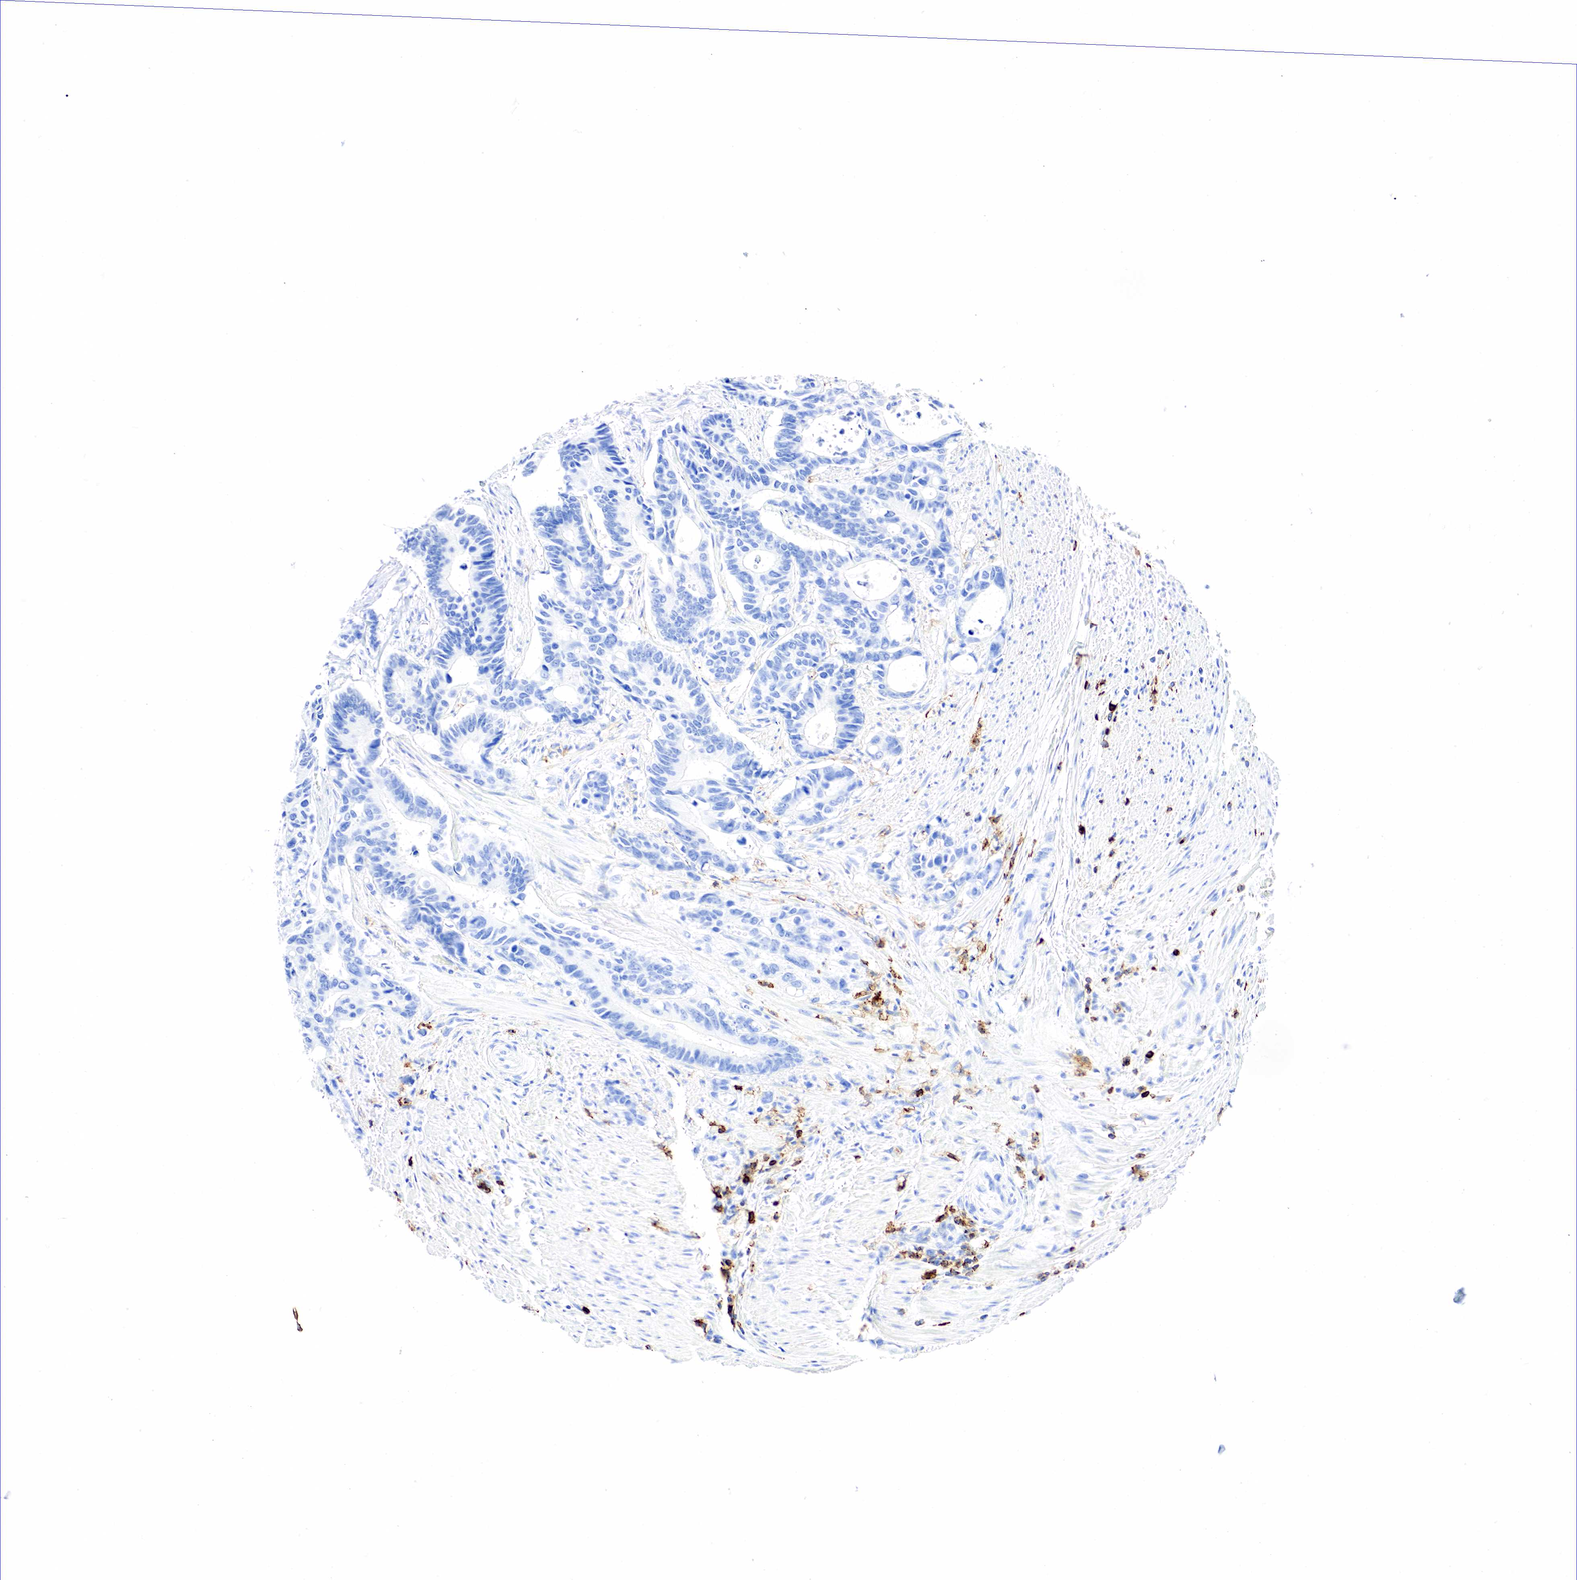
{"staining": {"intensity": "negative", "quantity": "none", "location": "none"}, "tissue": "colorectal cancer", "cell_type": "Tumor cells", "image_type": "cancer", "snomed": [{"axis": "morphology", "description": "Adenocarcinoma, NOS"}, {"axis": "topography", "description": "Colon"}], "caption": "Immunohistochemistry (IHC) image of human colorectal adenocarcinoma stained for a protein (brown), which demonstrates no staining in tumor cells.", "gene": "PTPRC", "patient": {"sex": "male", "age": 49}}